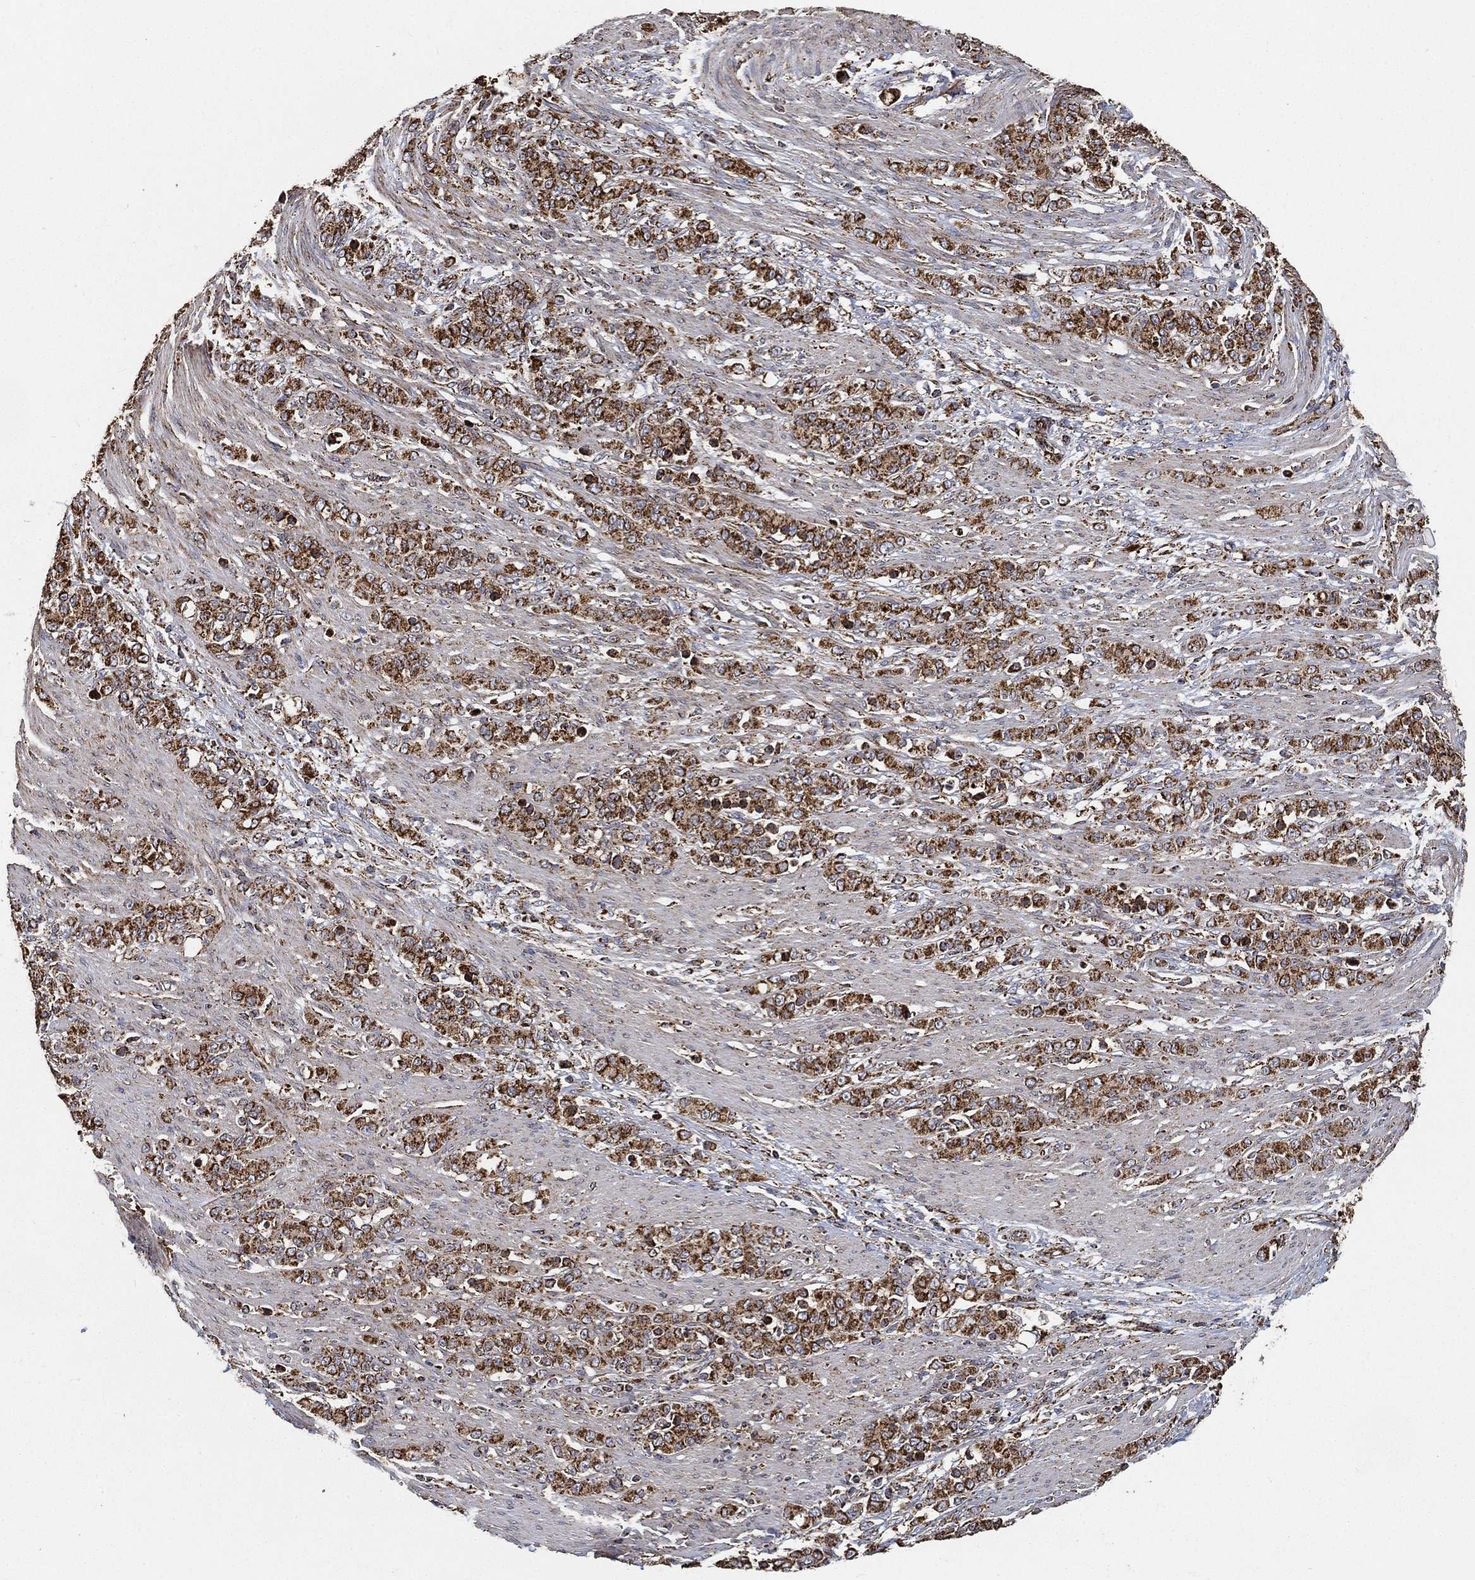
{"staining": {"intensity": "strong", "quantity": ">75%", "location": "cytoplasmic/membranous"}, "tissue": "stomach cancer", "cell_type": "Tumor cells", "image_type": "cancer", "snomed": [{"axis": "morphology", "description": "Normal tissue, NOS"}, {"axis": "morphology", "description": "Adenocarcinoma, NOS"}, {"axis": "topography", "description": "Stomach"}], "caption": "Protein staining of stomach cancer tissue demonstrates strong cytoplasmic/membranous staining in about >75% of tumor cells. The protein is shown in brown color, while the nuclei are stained blue.", "gene": "SLC38A7", "patient": {"sex": "female", "age": 79}}